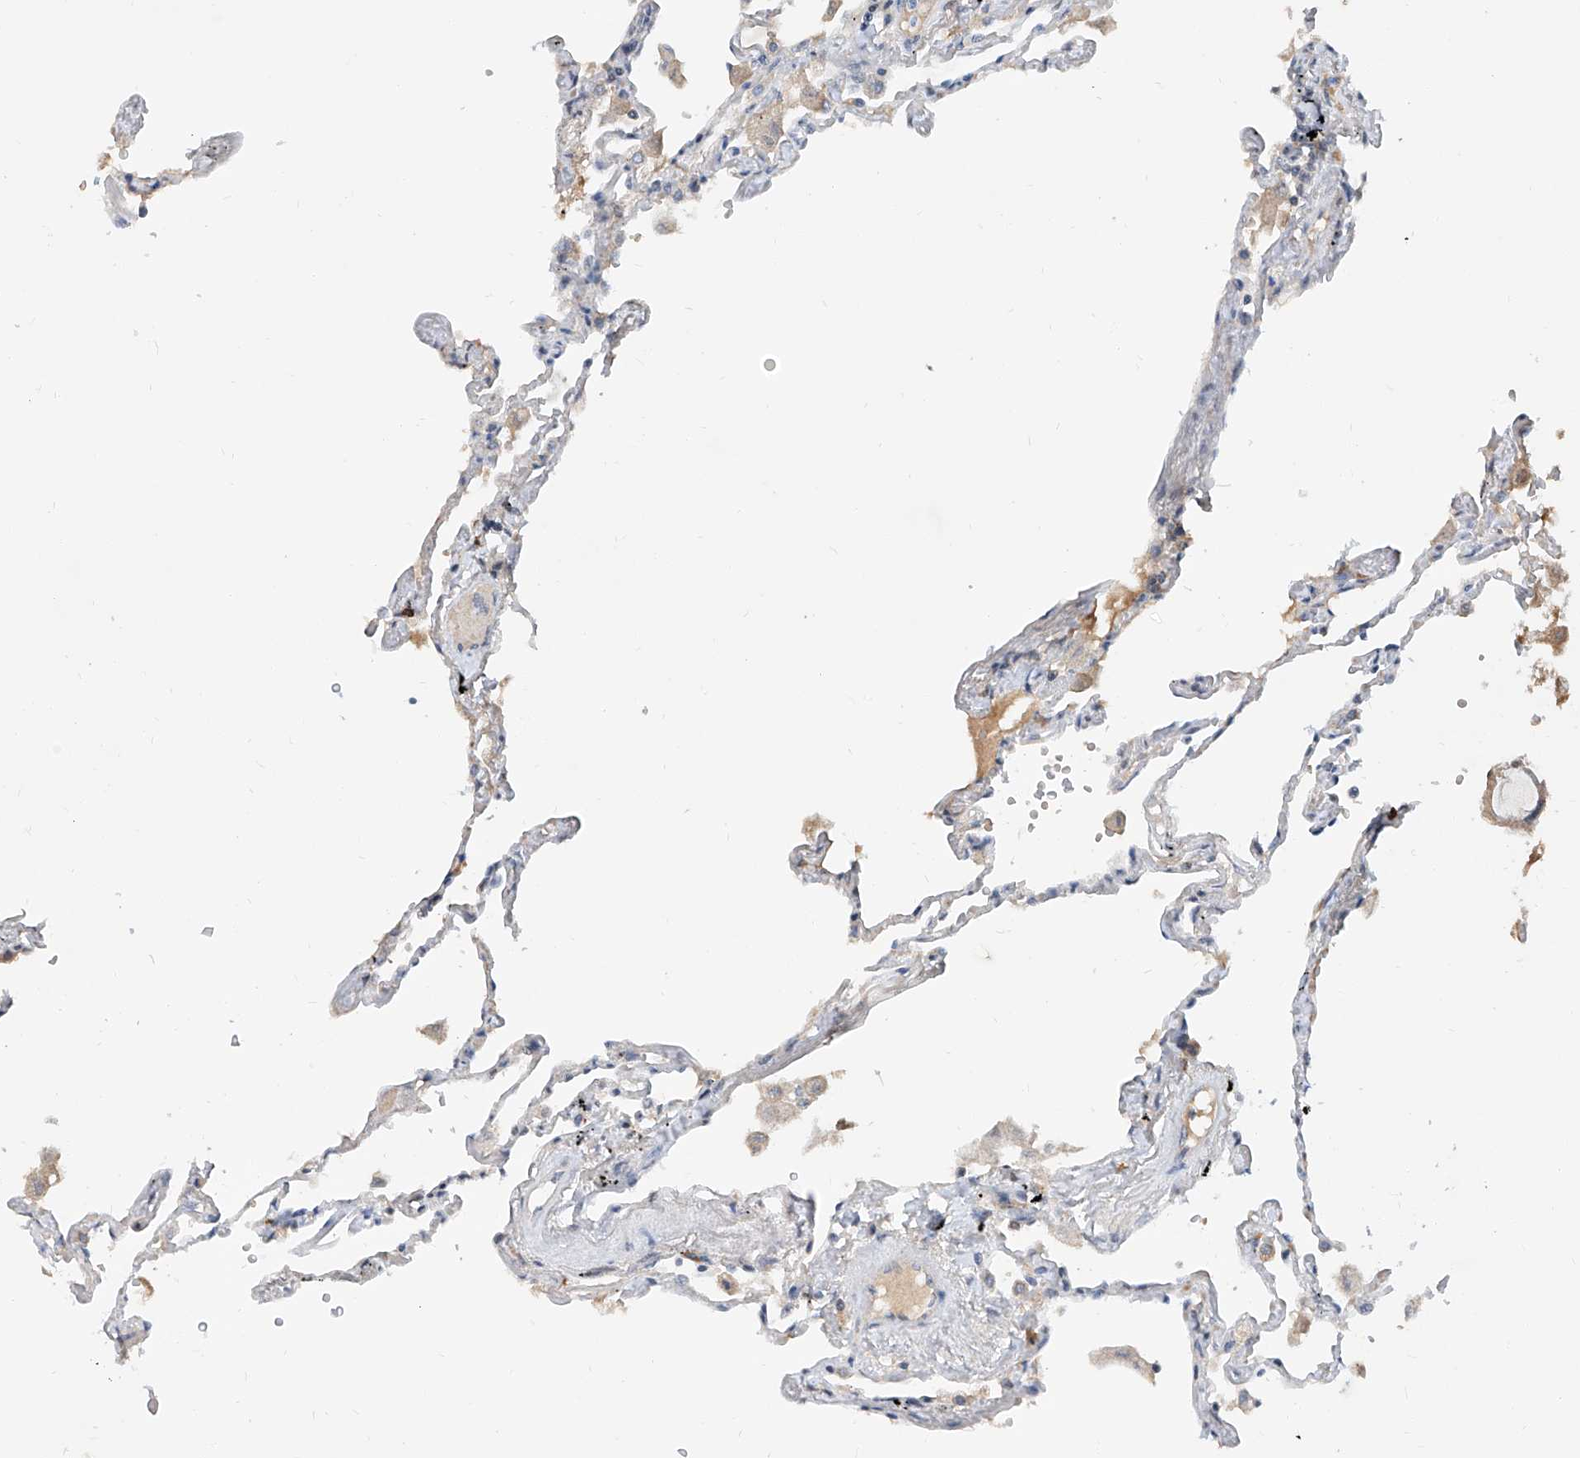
{"staining": {"intensity": "negative", "quantity": "none", "location": "none"}, "tissue": "lung", "cell_type": "Alveolar cells", "image_type": "normal", "snomed": [{"axis": "morphology", "description": "Normal tissue, NOS"}, {"axis": "topography", "description": "Lung"}], "caption": "A micrograph of lung stained for a protein demonstrates no brown staining in alveolar cells. (Stains: DAB IHC with hematoxylin counter stain, Microscopy: brightfield microscopy at high magnification).", "gene": "CARMIL3", "patient": {"sex": "female", "age": 67}}